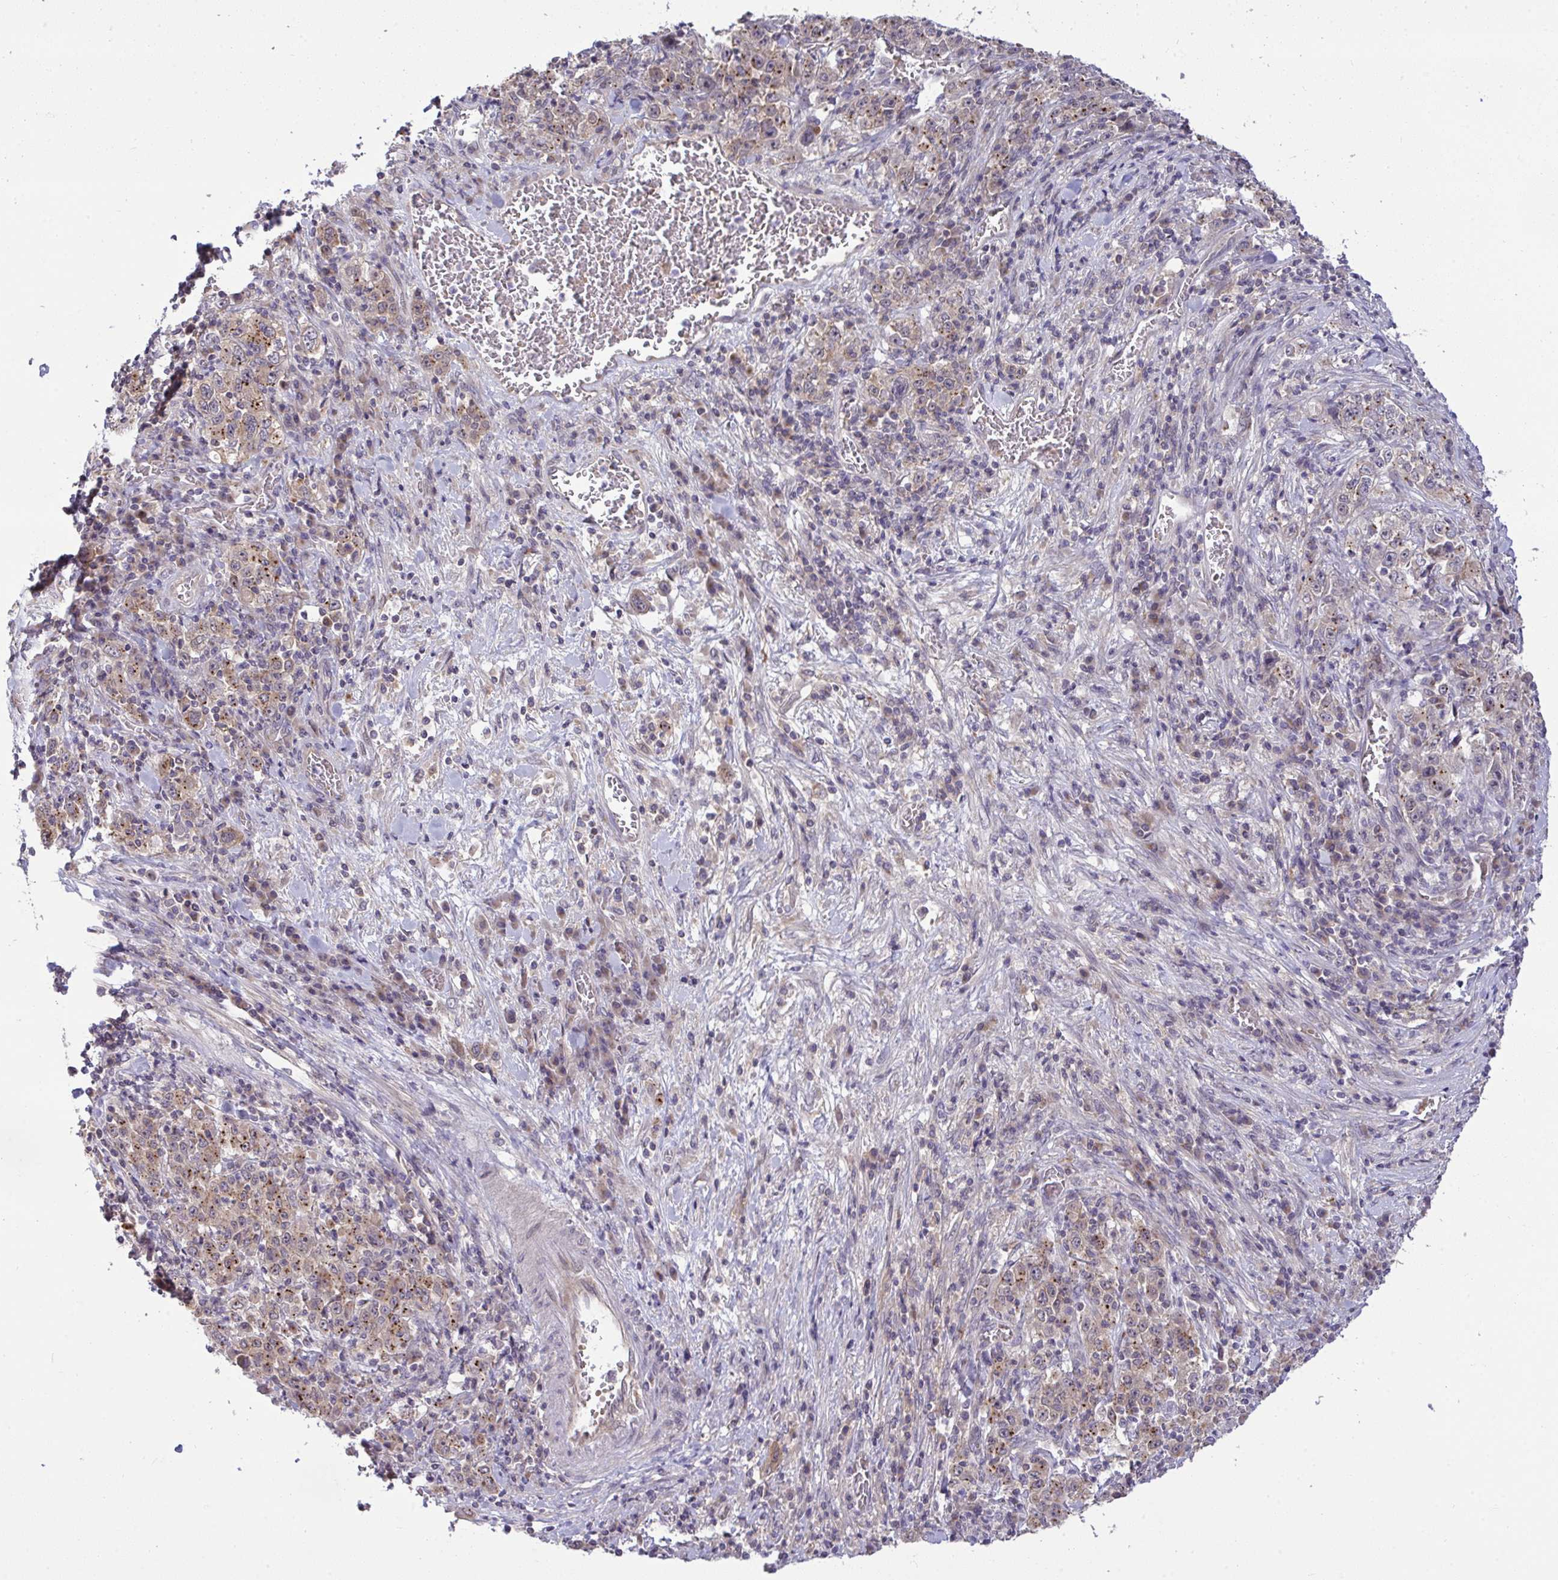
{"staining": {"intensity": "moderate", "quantity": ">75%", "location": "cytoplasmic/membranous"}, "tissue": "stomach cancer", "cell_type": "Tumor cells", "image_type": "cancer", "snomed": [{"axis": "morphology", "description": "Normal tissue, NOS"}, {"axis": "morphology", "description": "Adenocarcinoma, NOS"}, {"axis": "topography", "description": "Stomach, upper"}, {"axis": "topography", "description": "Stomach"}], "caption": "Moderate cytoplasmic/membranous positivity for a protein is seen in approximately >75% of tumor cells of stomach cancer (adenocarcinoma) using immunohistochemistry (IHC).", "gene": "SLC9A6", "patient": {"sex": "male", "age": 59}}